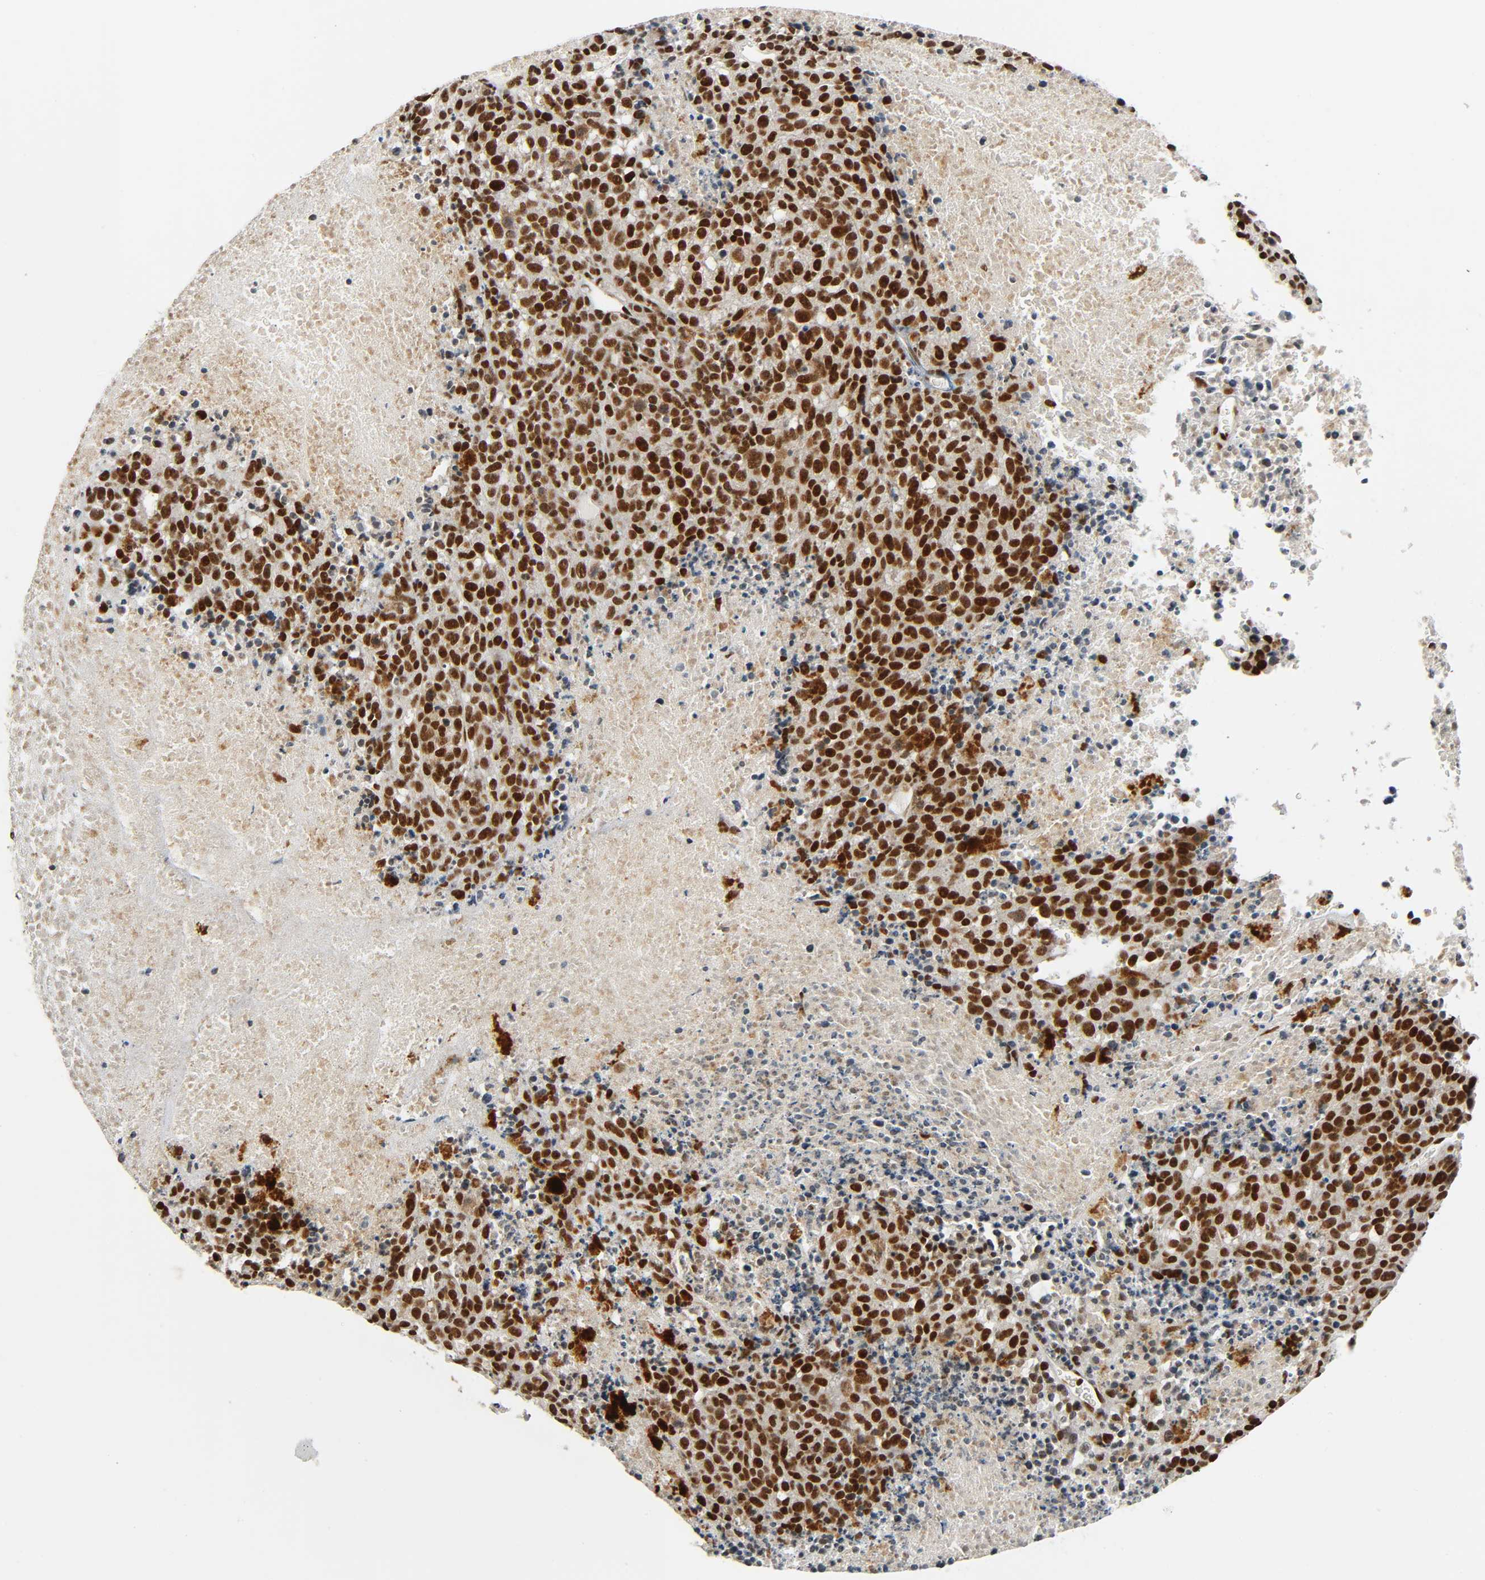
{"staining": {"intensity": "strong", "quantity": ">75%", "location": "nuclear"}, "tissue": "melanoma", "cell_type": "Tumor cells", "image_type": "cancer", "snomed": [{"axis": "morphology", "description": "Malignant melanoma, Metastatic site"}, {"axis": "topography", "description": "Cerebral cortex"}], "caption": "Melanoma tissue shows strong nuclear staining in approximately >75% of tumor cells", "gene": "CDK9", "patient": {"sex": "female", "age": 52}}